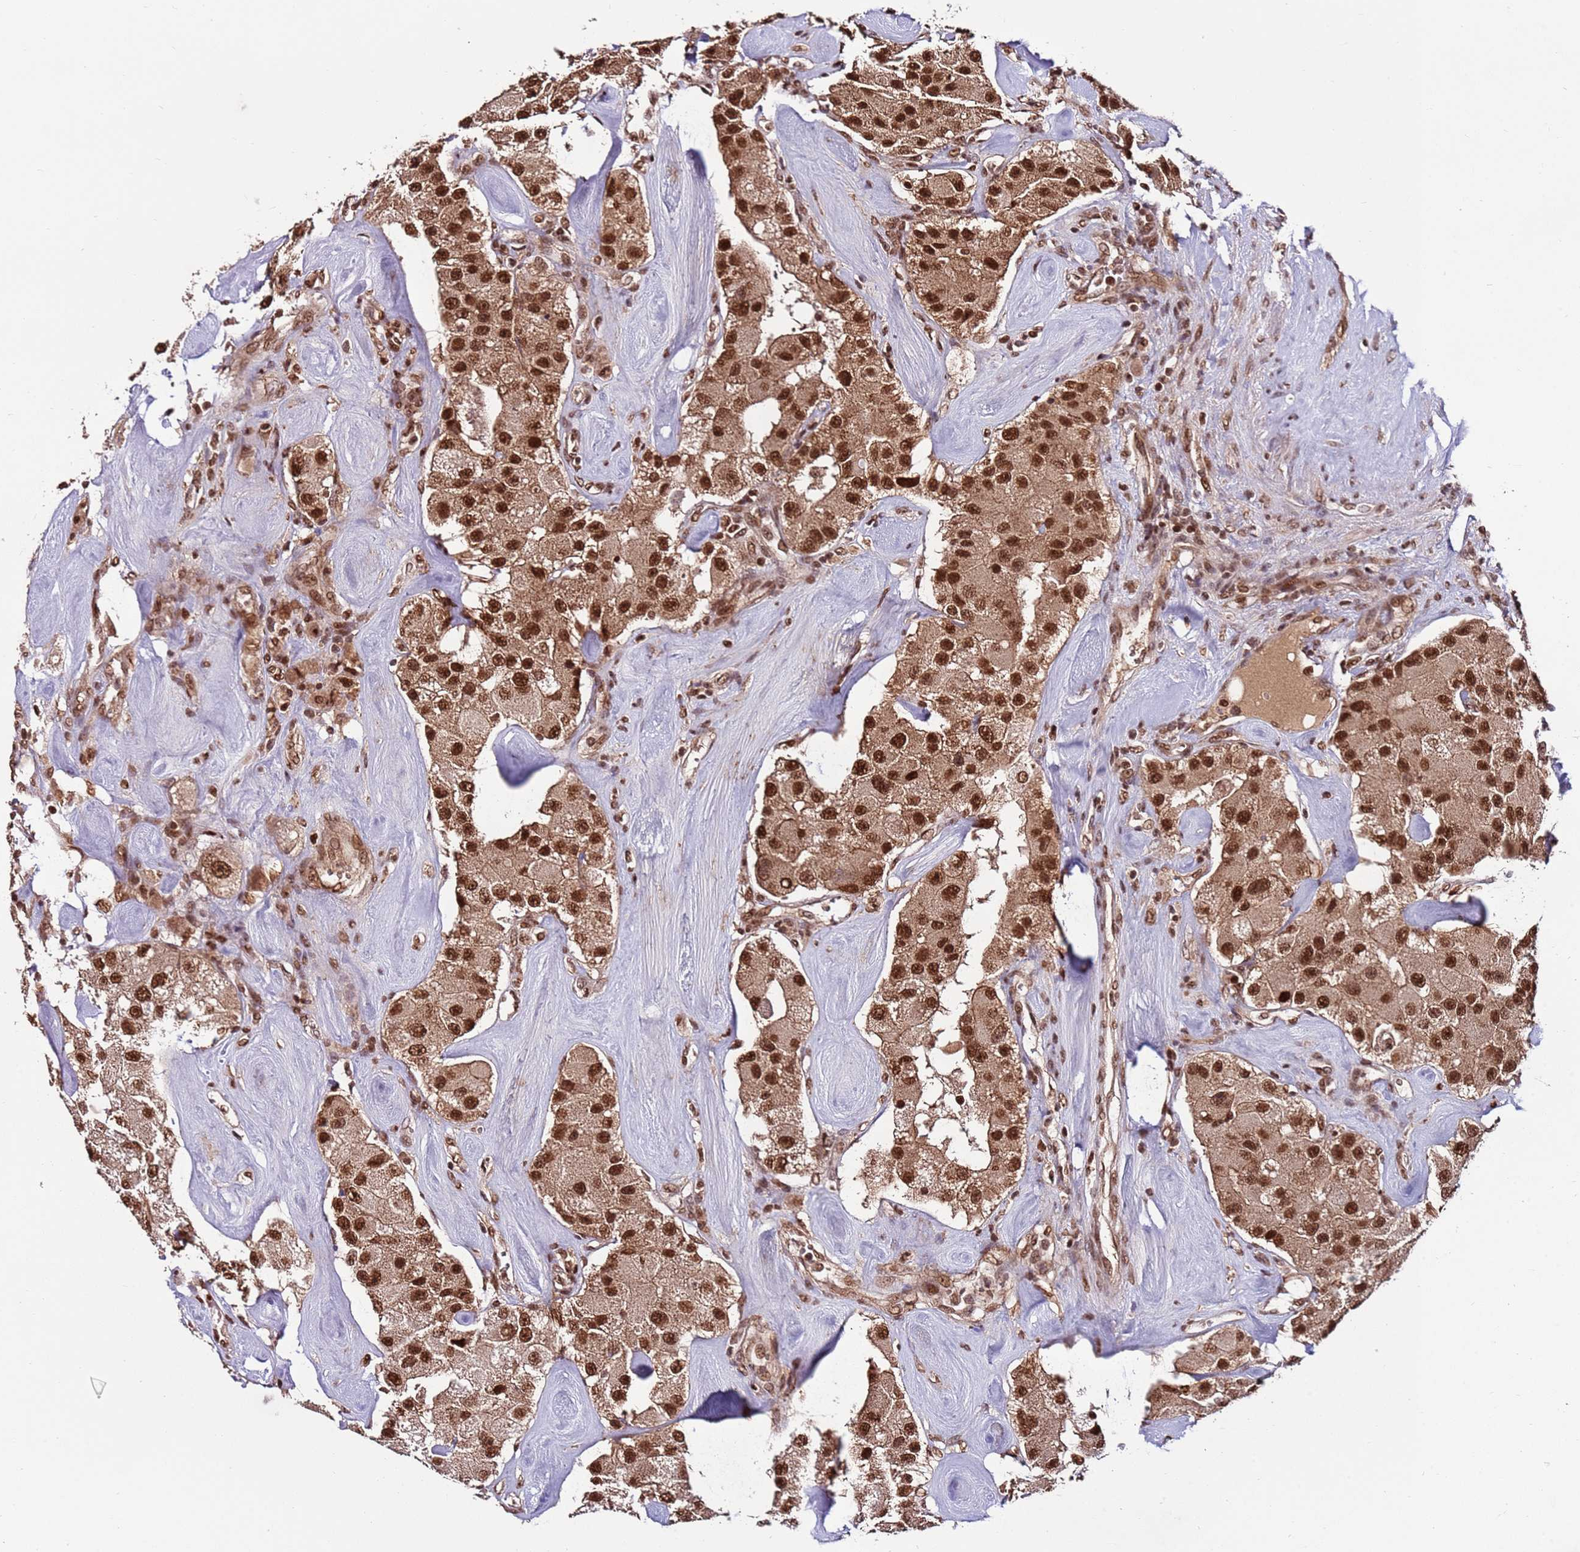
{"staining": {"intensity": "strong", "quantity": ">75%", "location": "cytoplasmic/membranous,nuclear"}, "tissue": "carcinoid", "cell_type": "Tumor cells", "image_type": "cancer", "snomed": [{"axis": "morphology", "description": "Carcinoid, malignant, NOS"}, {"axis": "topography", "description": "Pancreas"}], "caption": "Protein staining displays strong cytoplasmic/membranous and nuclear expression in about >75% of tumor cells in carcinoid.", "gene": "ZBTB12", "patient": {"sex": "male", "age": 41}}